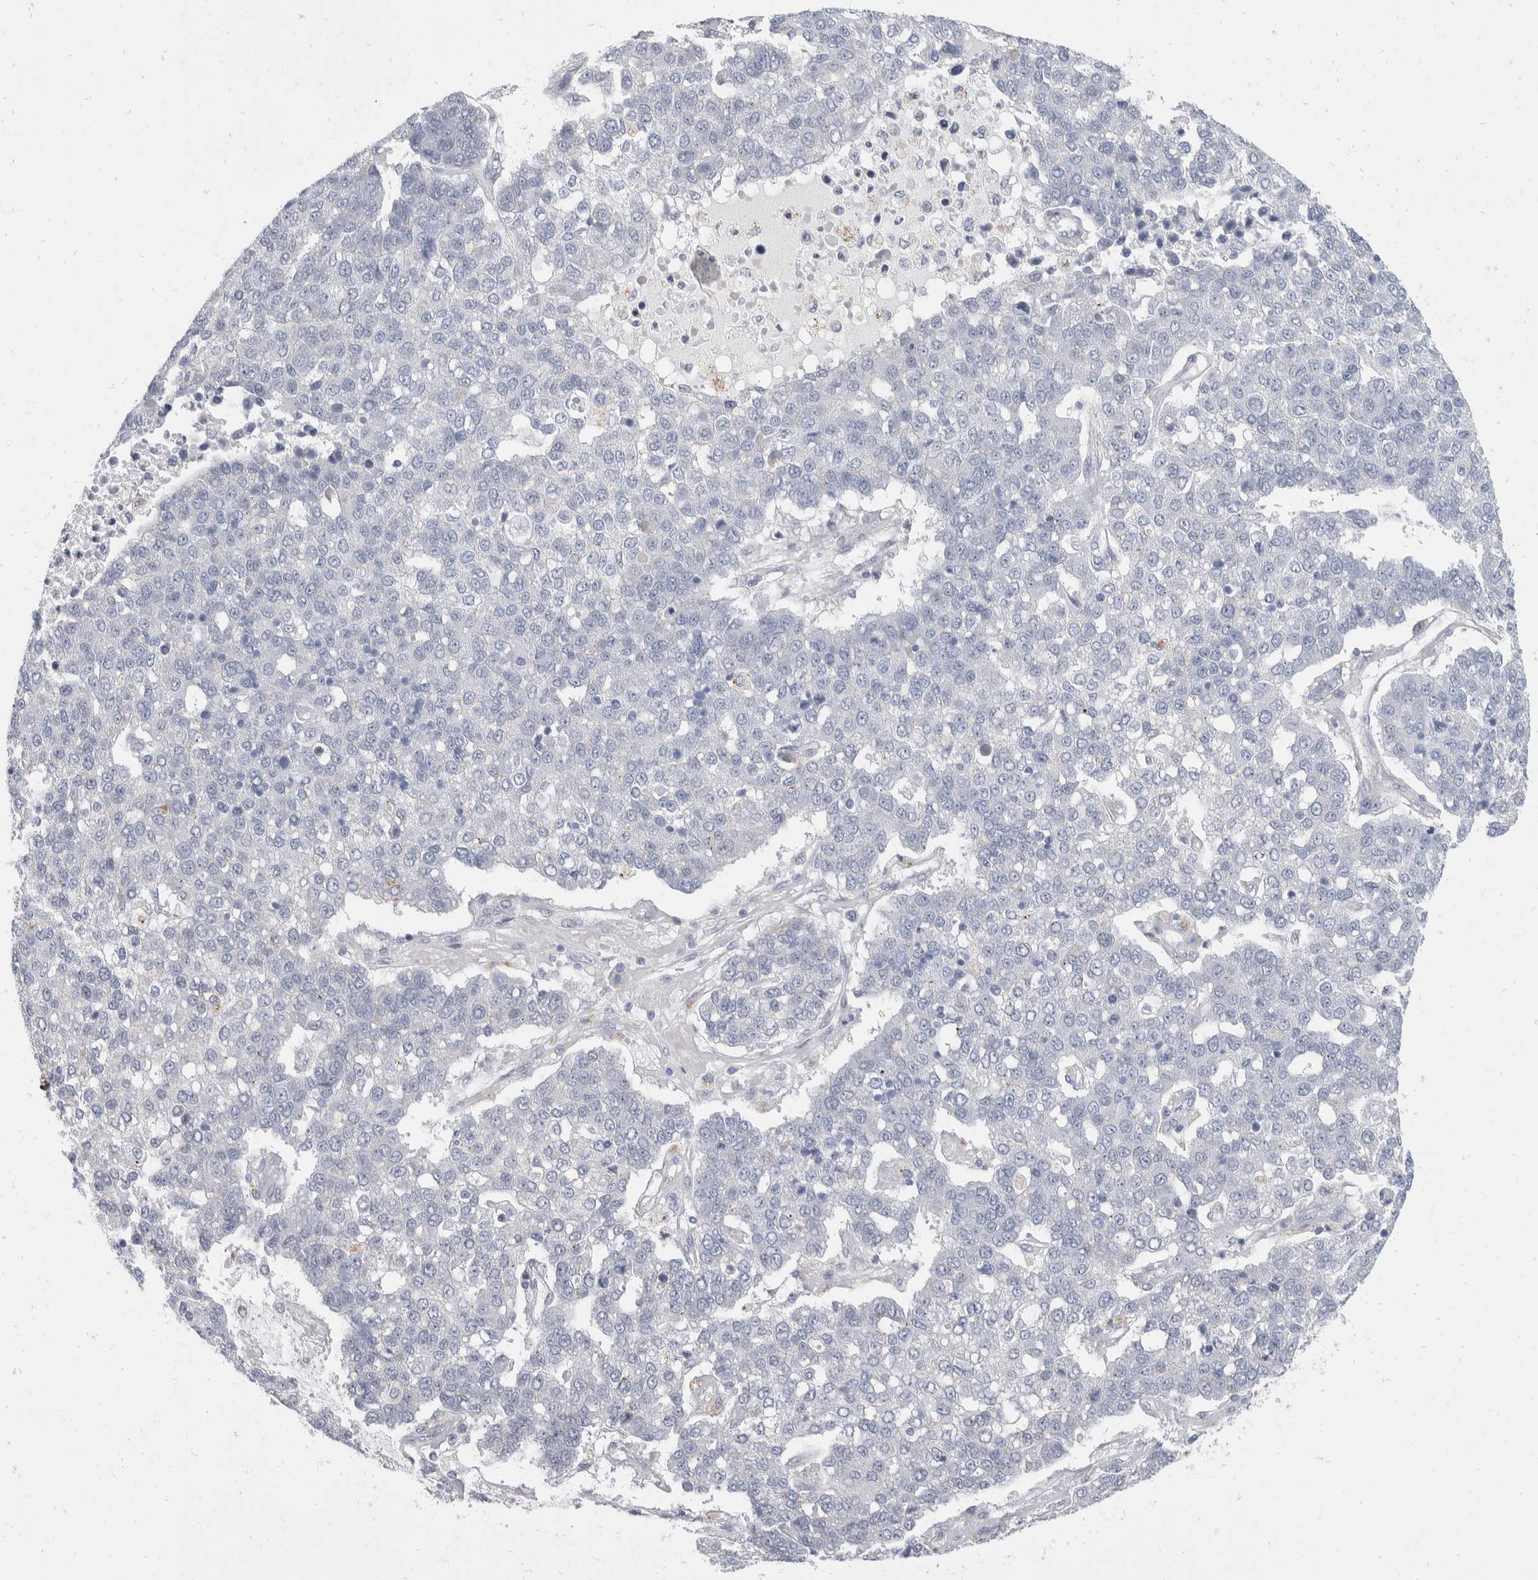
{"staining": {"intensity": "negative", "quantity": "none", "location": "none"}, "tissue": "pancreatic cancer", "cell_type": "Tumor cells", "image_type": "cancer", "snomed": [{"axis": "morphology", "description": "Adenocarcinoma, NOS"}, {"axis": "topography", "description": "Pancreas"}], "caption": "DAB (3,3'-diaminobenzidine) immunohistochemical staining of human pancreatic adenocarcinoma reveals no significant expression in tumor cells. (DAB (3,3'-diaminobenzidine) IHC with hematoxylin counter stain).", "gene": "CATSPERD", "patient": {"sex": "female", "age": 61}}